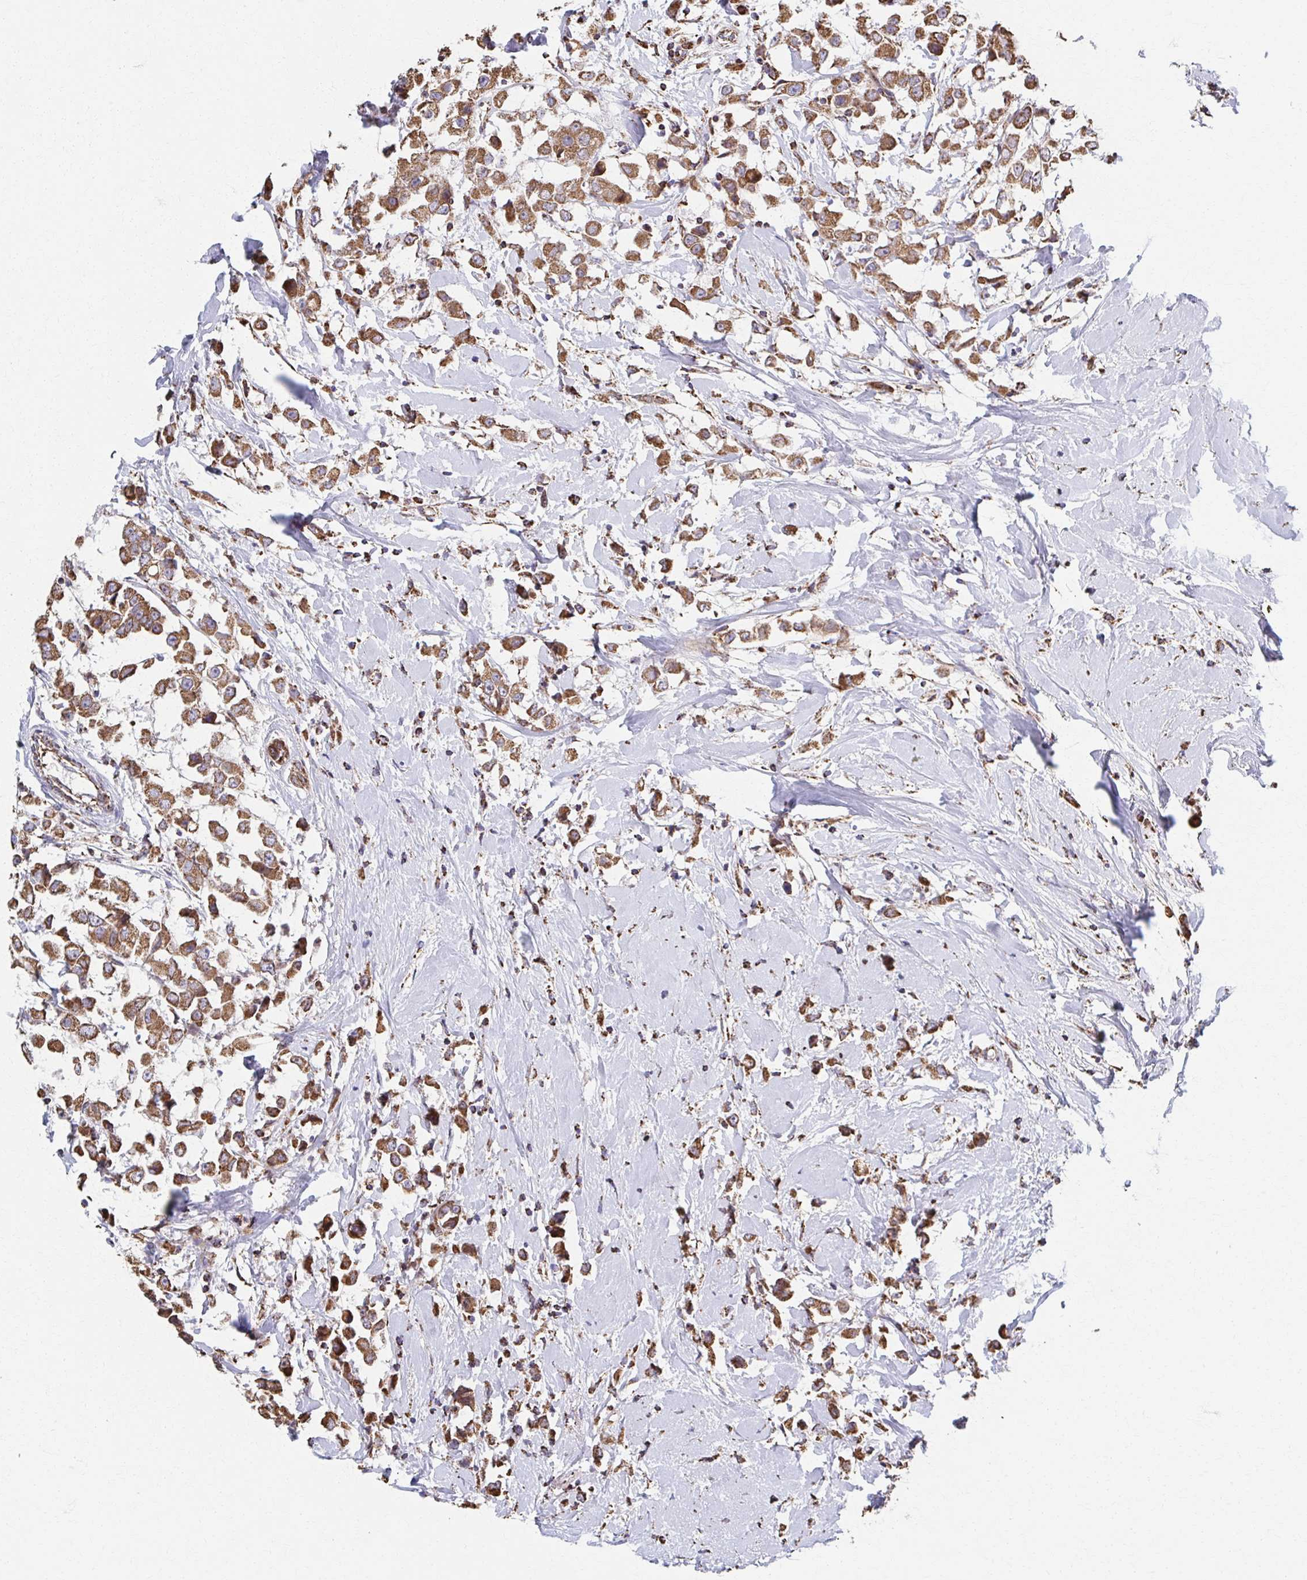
{"staining": {"intensity": "strong", "quantity": ">75%", "location": "cytoplasmic/membranous"}, "tissue": "breast cancer", "cell_type": "Tumor cells", "image_type": "cancer", "snomed": [{"axis": "morphology", "description": "Duct carcinoma"}, {"axis": "topography", "description": "Breast"}], "caption": "There is high levels of strong cytoplasmic/membranous positivity in tumor cells of breast infiltrating ductal carcinoma, as demonstrated by immunohistochemical staining (brown color).", "gene": "SAT1", "patient": {"sex": "female", "age": 61}}